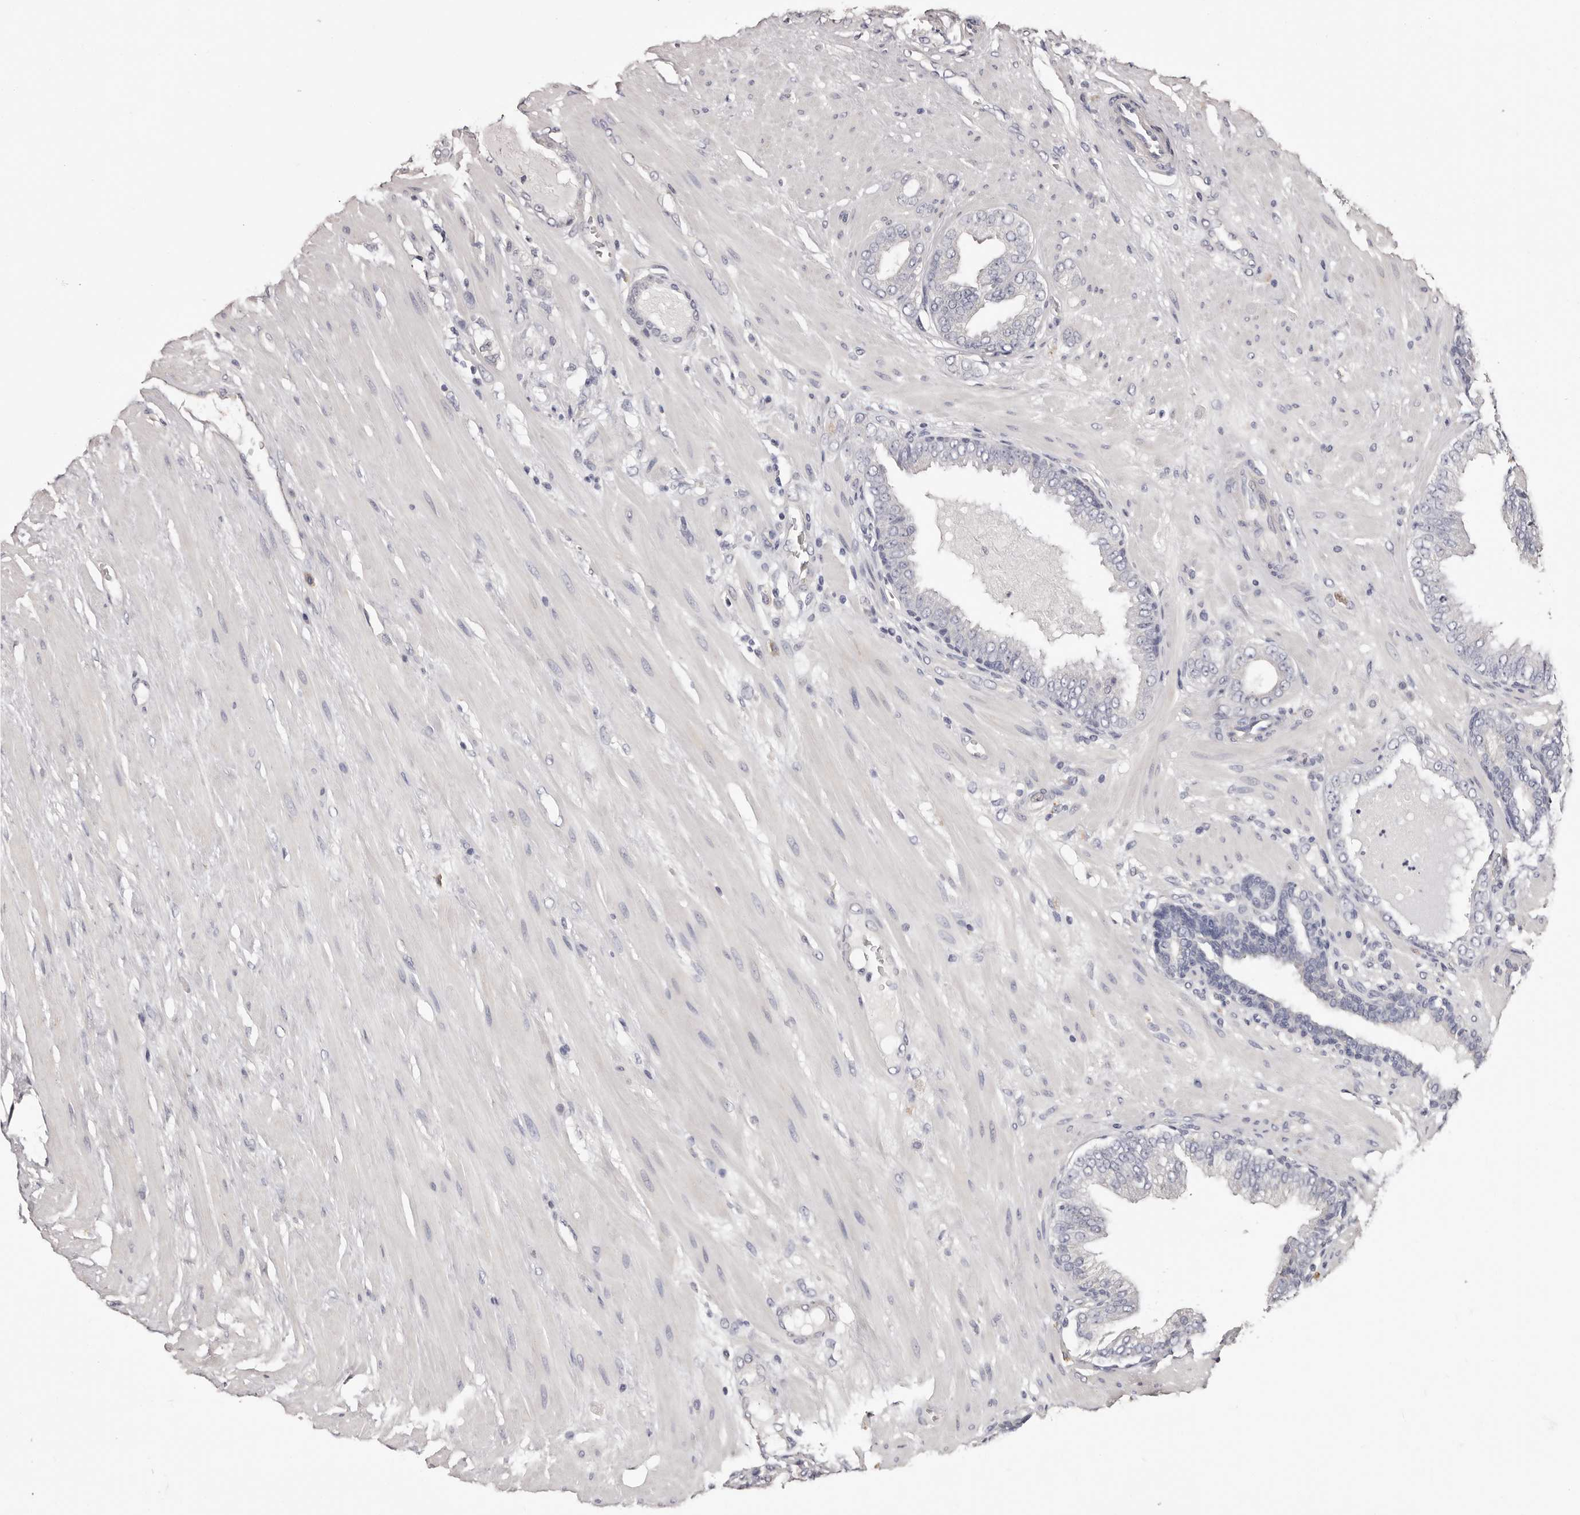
{"staining": {"intensity": "negative", "quantity": "none", "location": "none"}, "tissue": "prostate cancer", "cell_type": "Tumor cells", "image_type": "cancer", "snomed": [{"axis": "morphology", "description": "Adenocarcinoma, Low grade"}, {"axis": "topography", "description": "Prostate"}], "caption": "This is an immunohistochemistry (IHC) image of human low-grade adenocarcinoma (prostate). There is no positivity in tumor cells.", "gene": "ETNK1", "patient": {"sex": "male", "age": 63}}